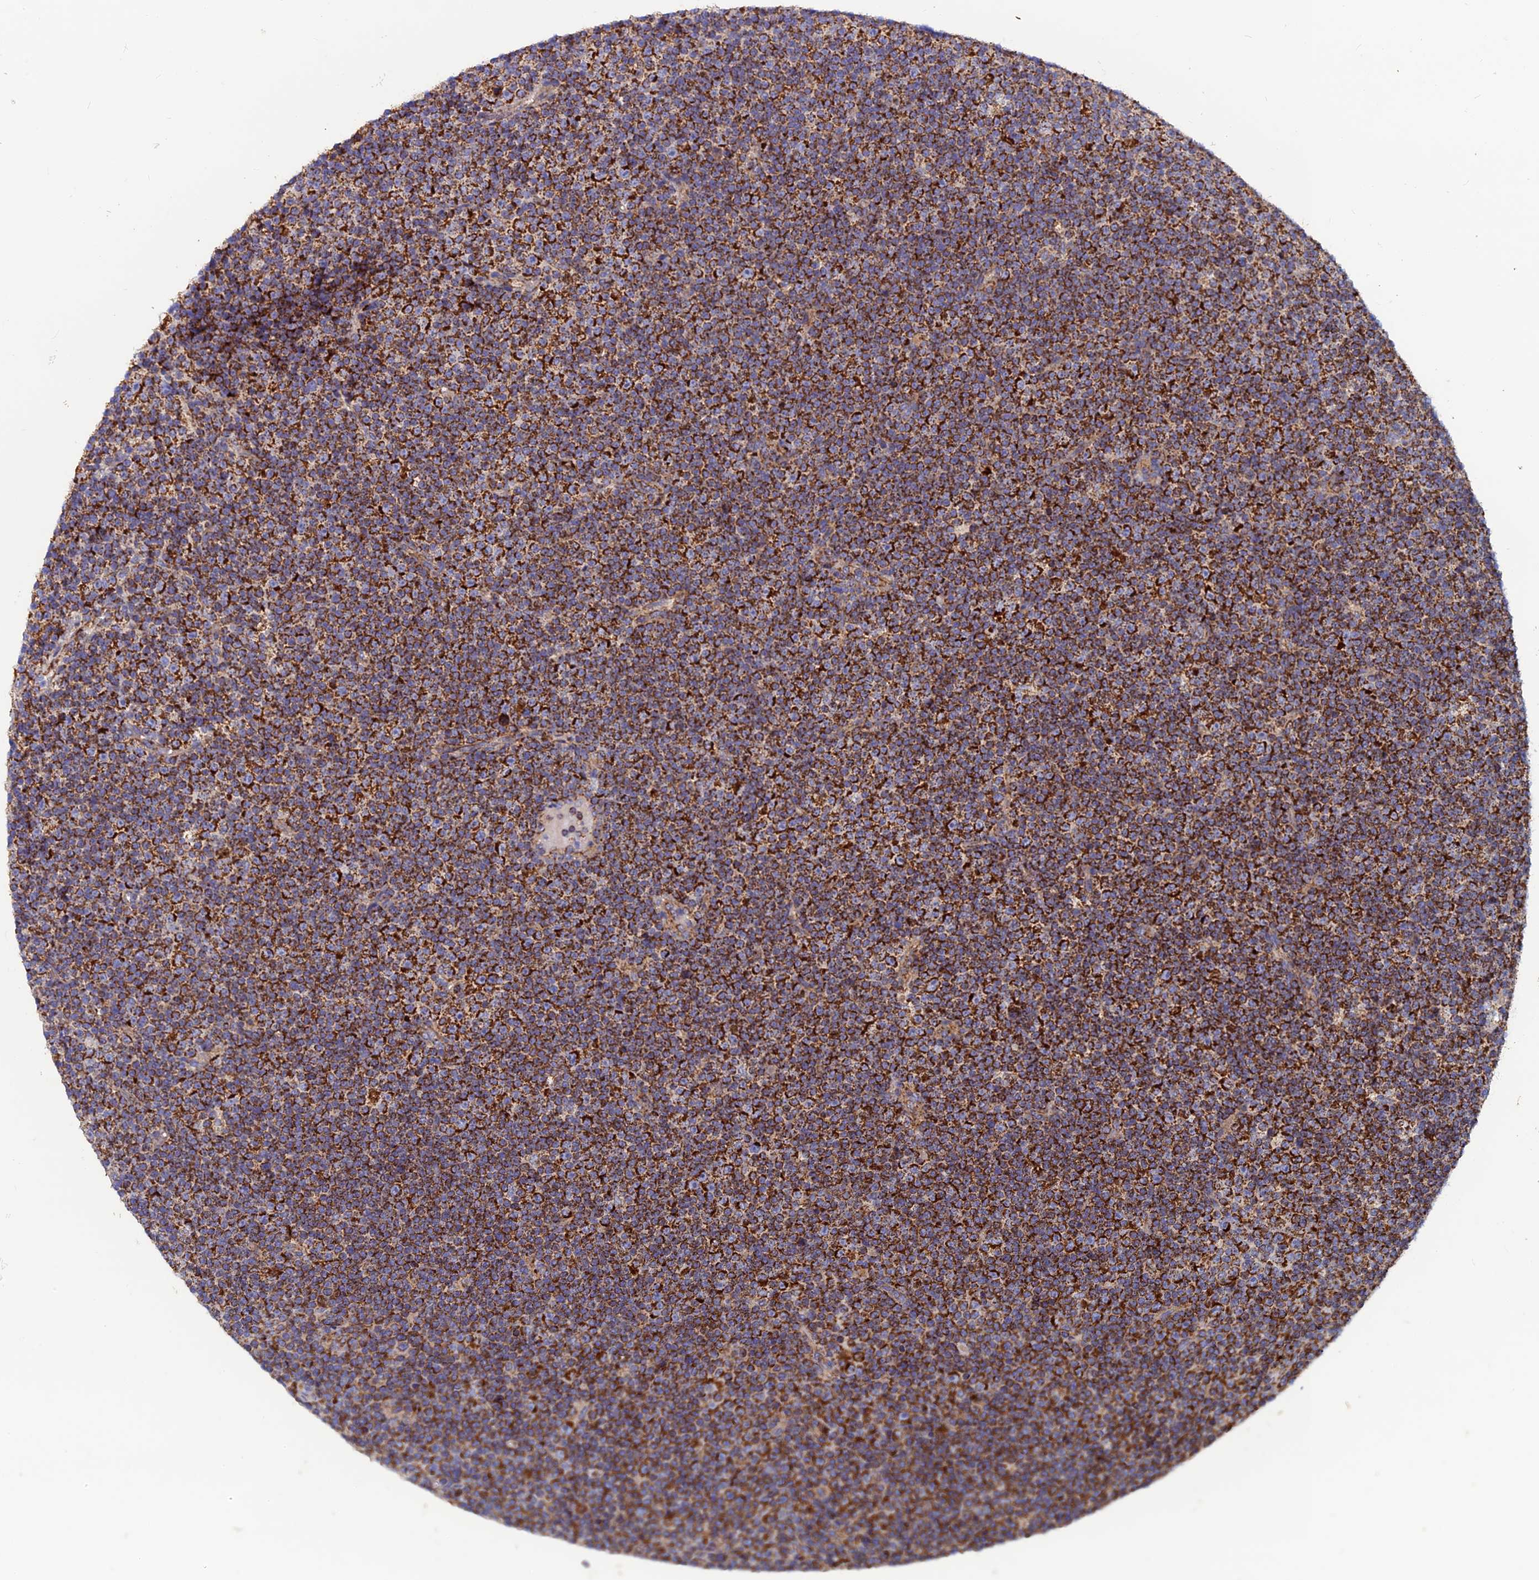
{"staining": {"intensity": "strong", "quantity": ">75%", "location": "cytoplasmic/membranous"}, "tissue": "lymphoma", "cell_type": "Tumor cells", "image_type": "cancer", "snomed": [{"axis": "morphology", "description": "Malignant lymphoma, non-Hodgkin's type, Low grade"}, {"axis": "topography", "description": "Lymph node"}], "caption": "High-power microscopy captured an immunohistochemistry (IHC) micrograph of lymphoma, revealing strong cytoplasmic/membranous expression in about >75% of tumor cells.", "gene": "MRPS9", "patient": {"sex": "female", "age": 67}}